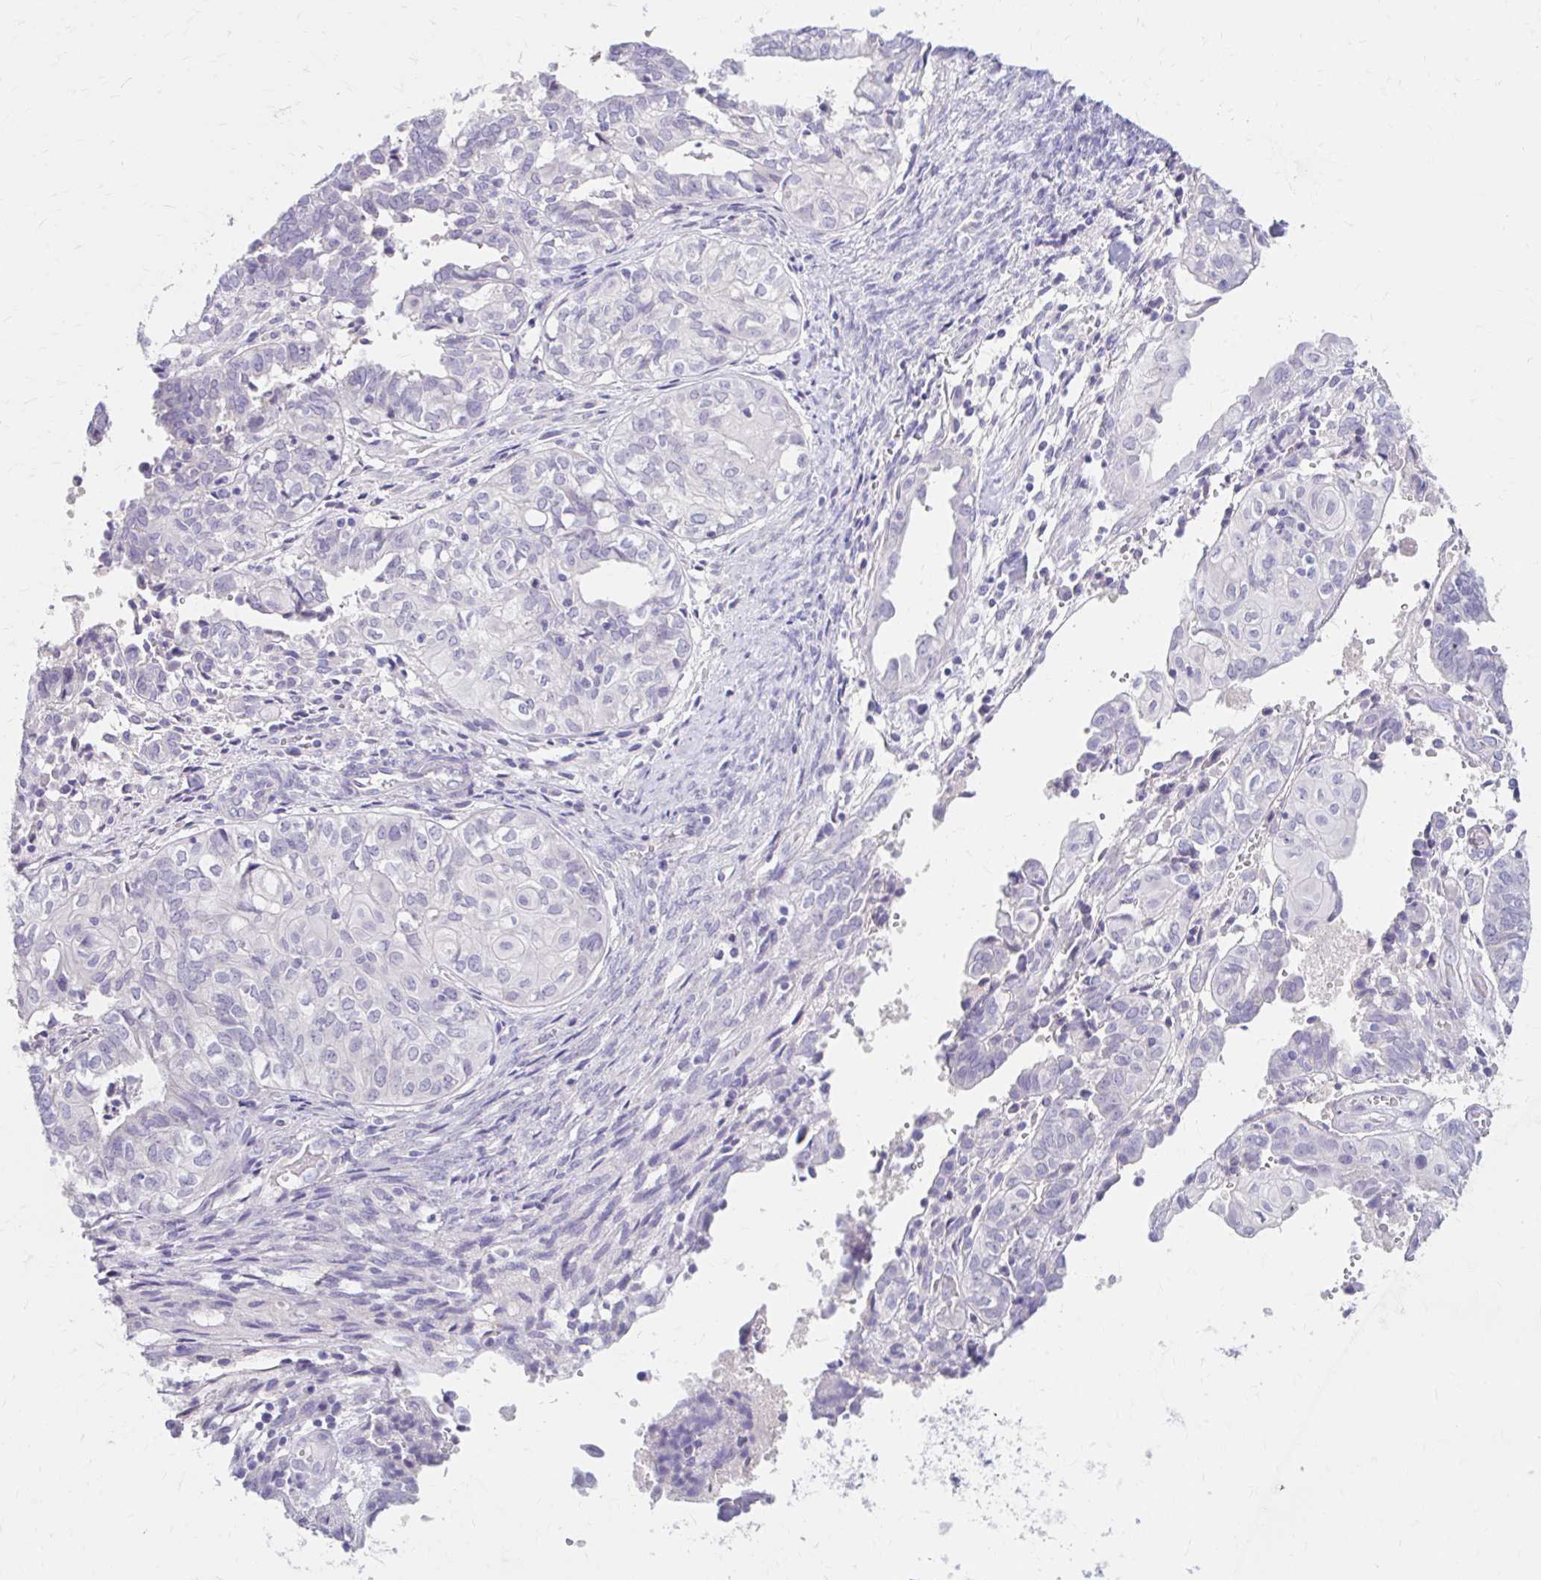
{"staining": {"intensity": "negative", "quantity": "none", "location": "none"}, "tissue": "ovarian cancer", "cell_type": "Tumor cells", "image_type": "cancer", "snomed": [{"axis": "morphology", "description": "Carcinoma, endometroid"}, {"axis": "topography", "description": "Ovary"}], "caption": "Immunohistochemistry micrograph of human ovarian cancer (endometroid carcinoma) stained for a protein (brown), which shows no expression in tumor cells.", "gene": "AZGP1", "patient": {"sex": "female", "age": 64}}